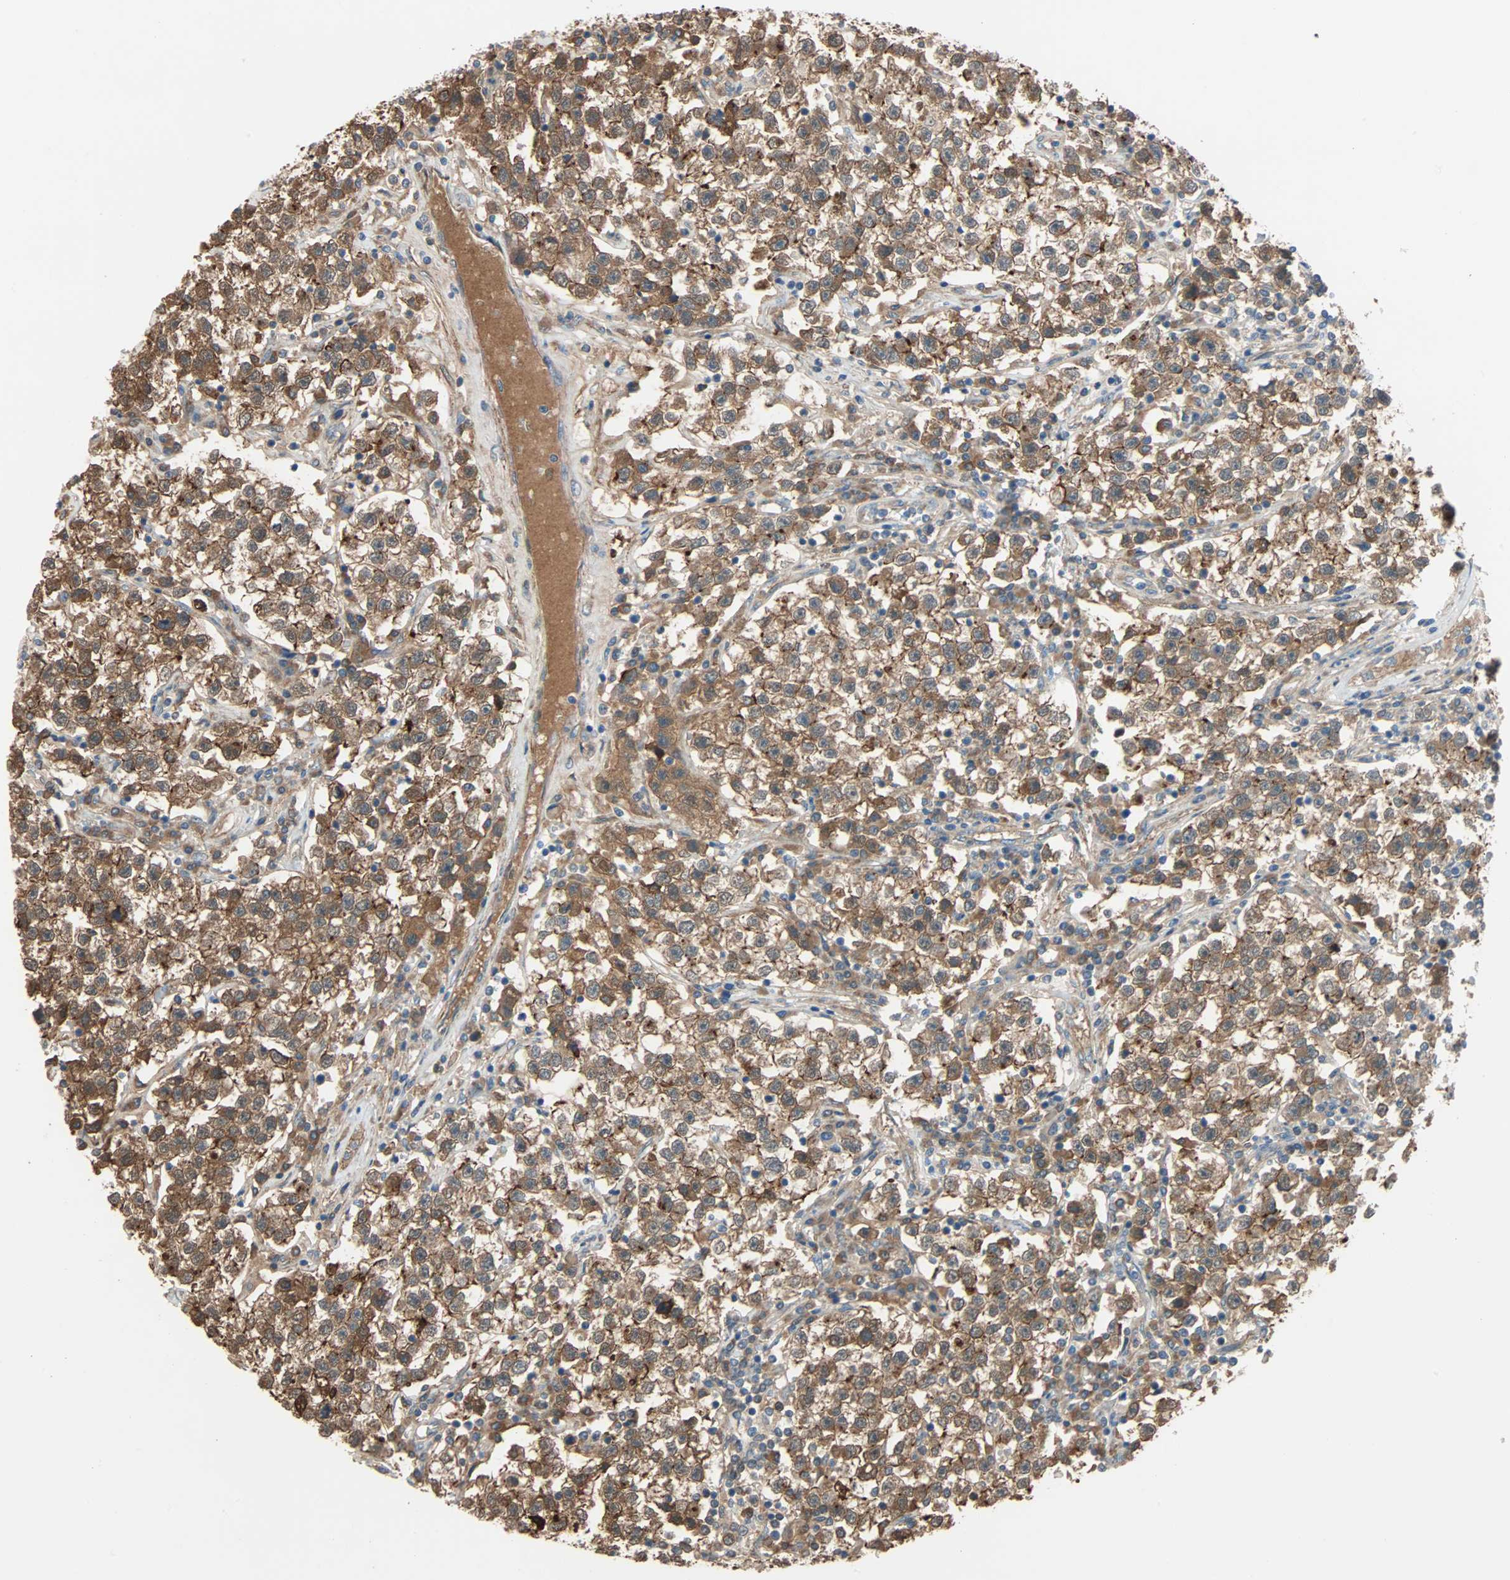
{"staining": {"intensity": "strong", "quantity": ">75%", "location": "cytoplasmic/membranous"}, "tissue": "testis cancer", "cell_type": "Tumor cells", "image_type": "cancer", "snomed": [{"axis": "morphology", "description": "Seminoma, NOS"}, {"axis": "topography", "description": "Testis"}], "caption": "Testis seminoma stained for a protein demonstrates strong cytoplasmic/membranous positivity in tumor cells.", "gene": "TNFRSF12A", "patient": {"sex": "male", "age": 22}}